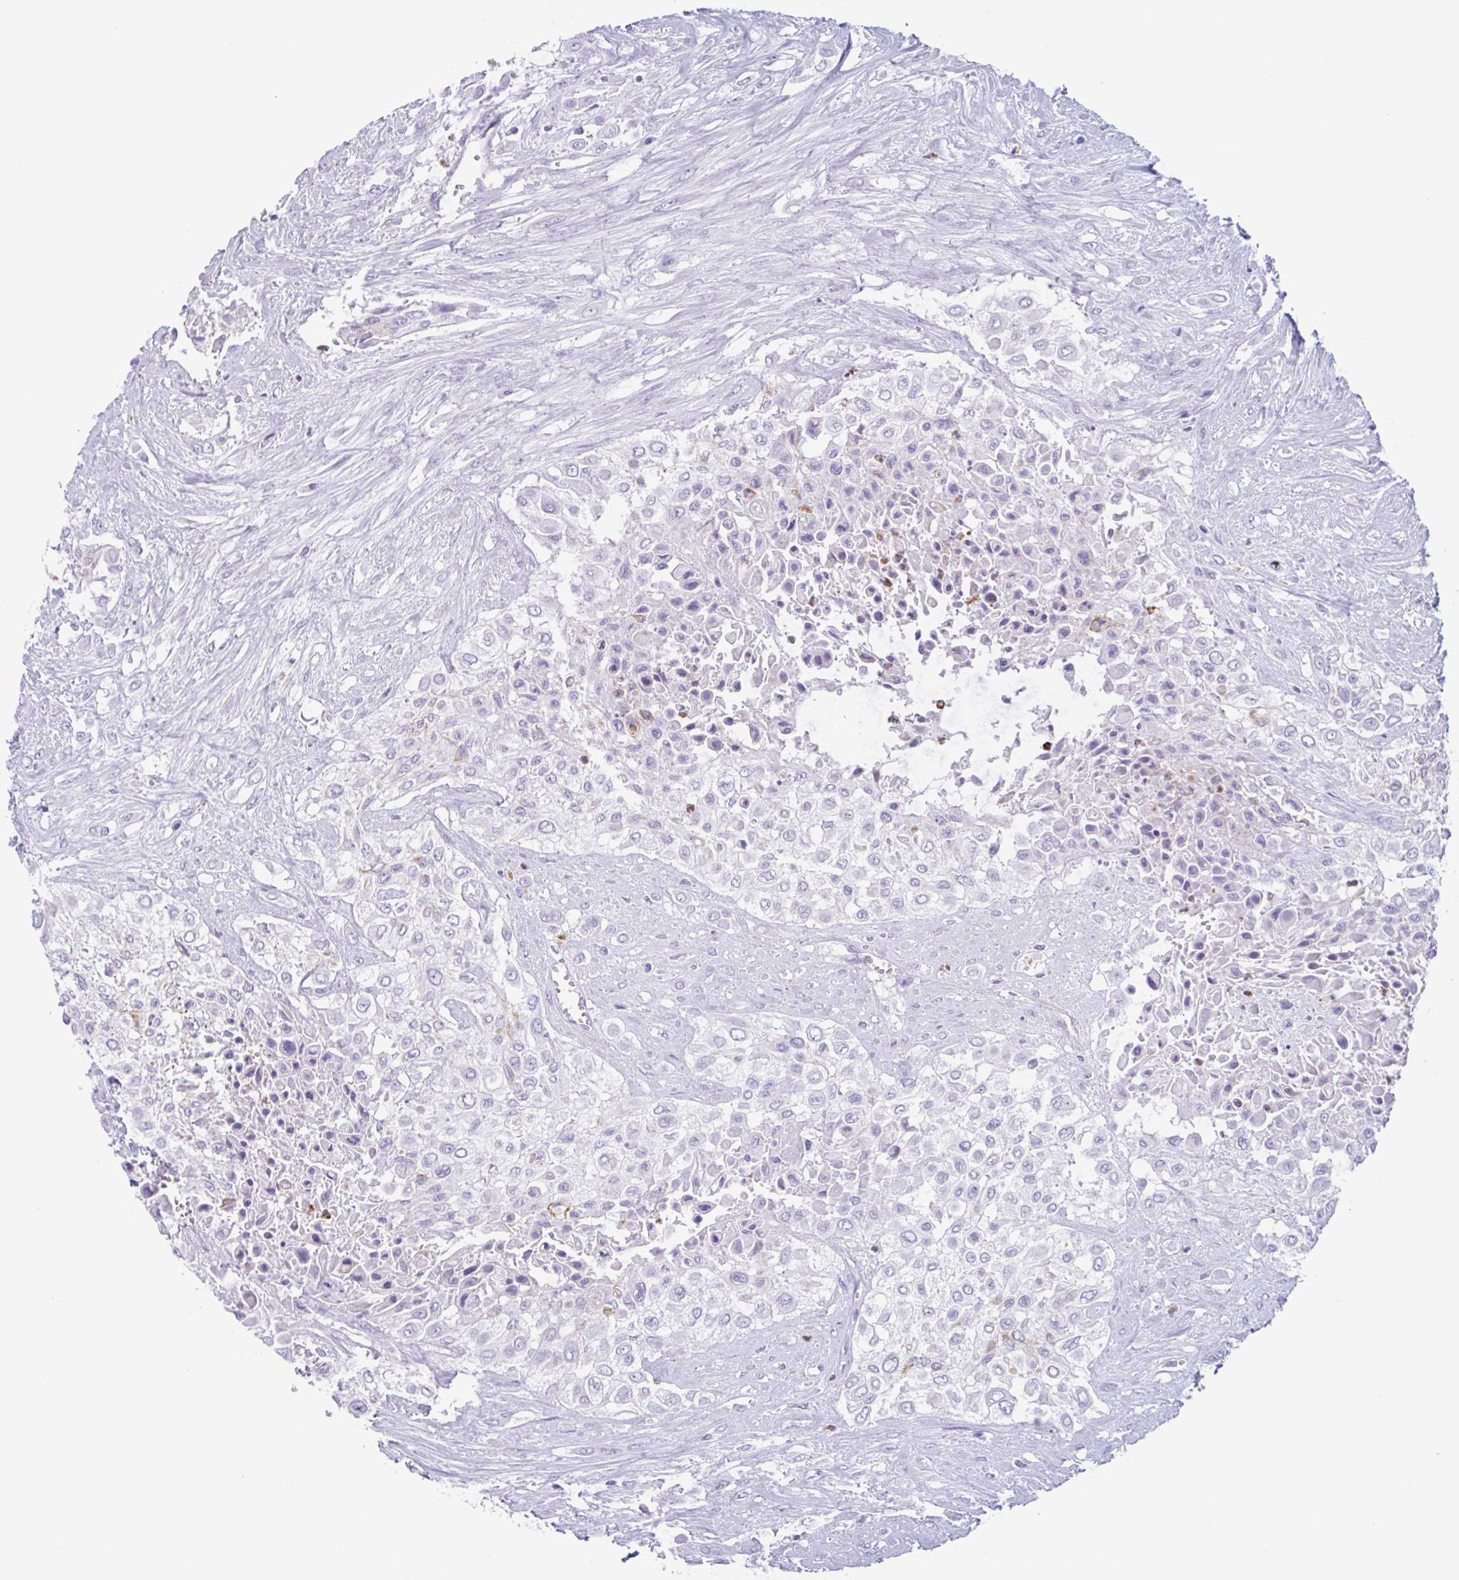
{"staining": {"intensity": "moderate", "quantity": "<25%", "location": "cytoplasmic/membranous"}, "tissue": "urothelial cancer", "cell_type": "Tumor cells", "image_type": "cancer", "snomed": [{"axis": "morphology", "description": "Urothelial carcinoma, High grade"}, {"axis": "topography", "description": "Urinary bladder"}], "caption": "Immunohistochemistry (IHC) (DAB) staining of human high-grade urothelial carcinoma reveals moderate cytoplasmic/membranous protein expression in approximately <25% of tumor cells.", "gene": "DTWD2", "patient": {"sex": "male", "age": 57}}